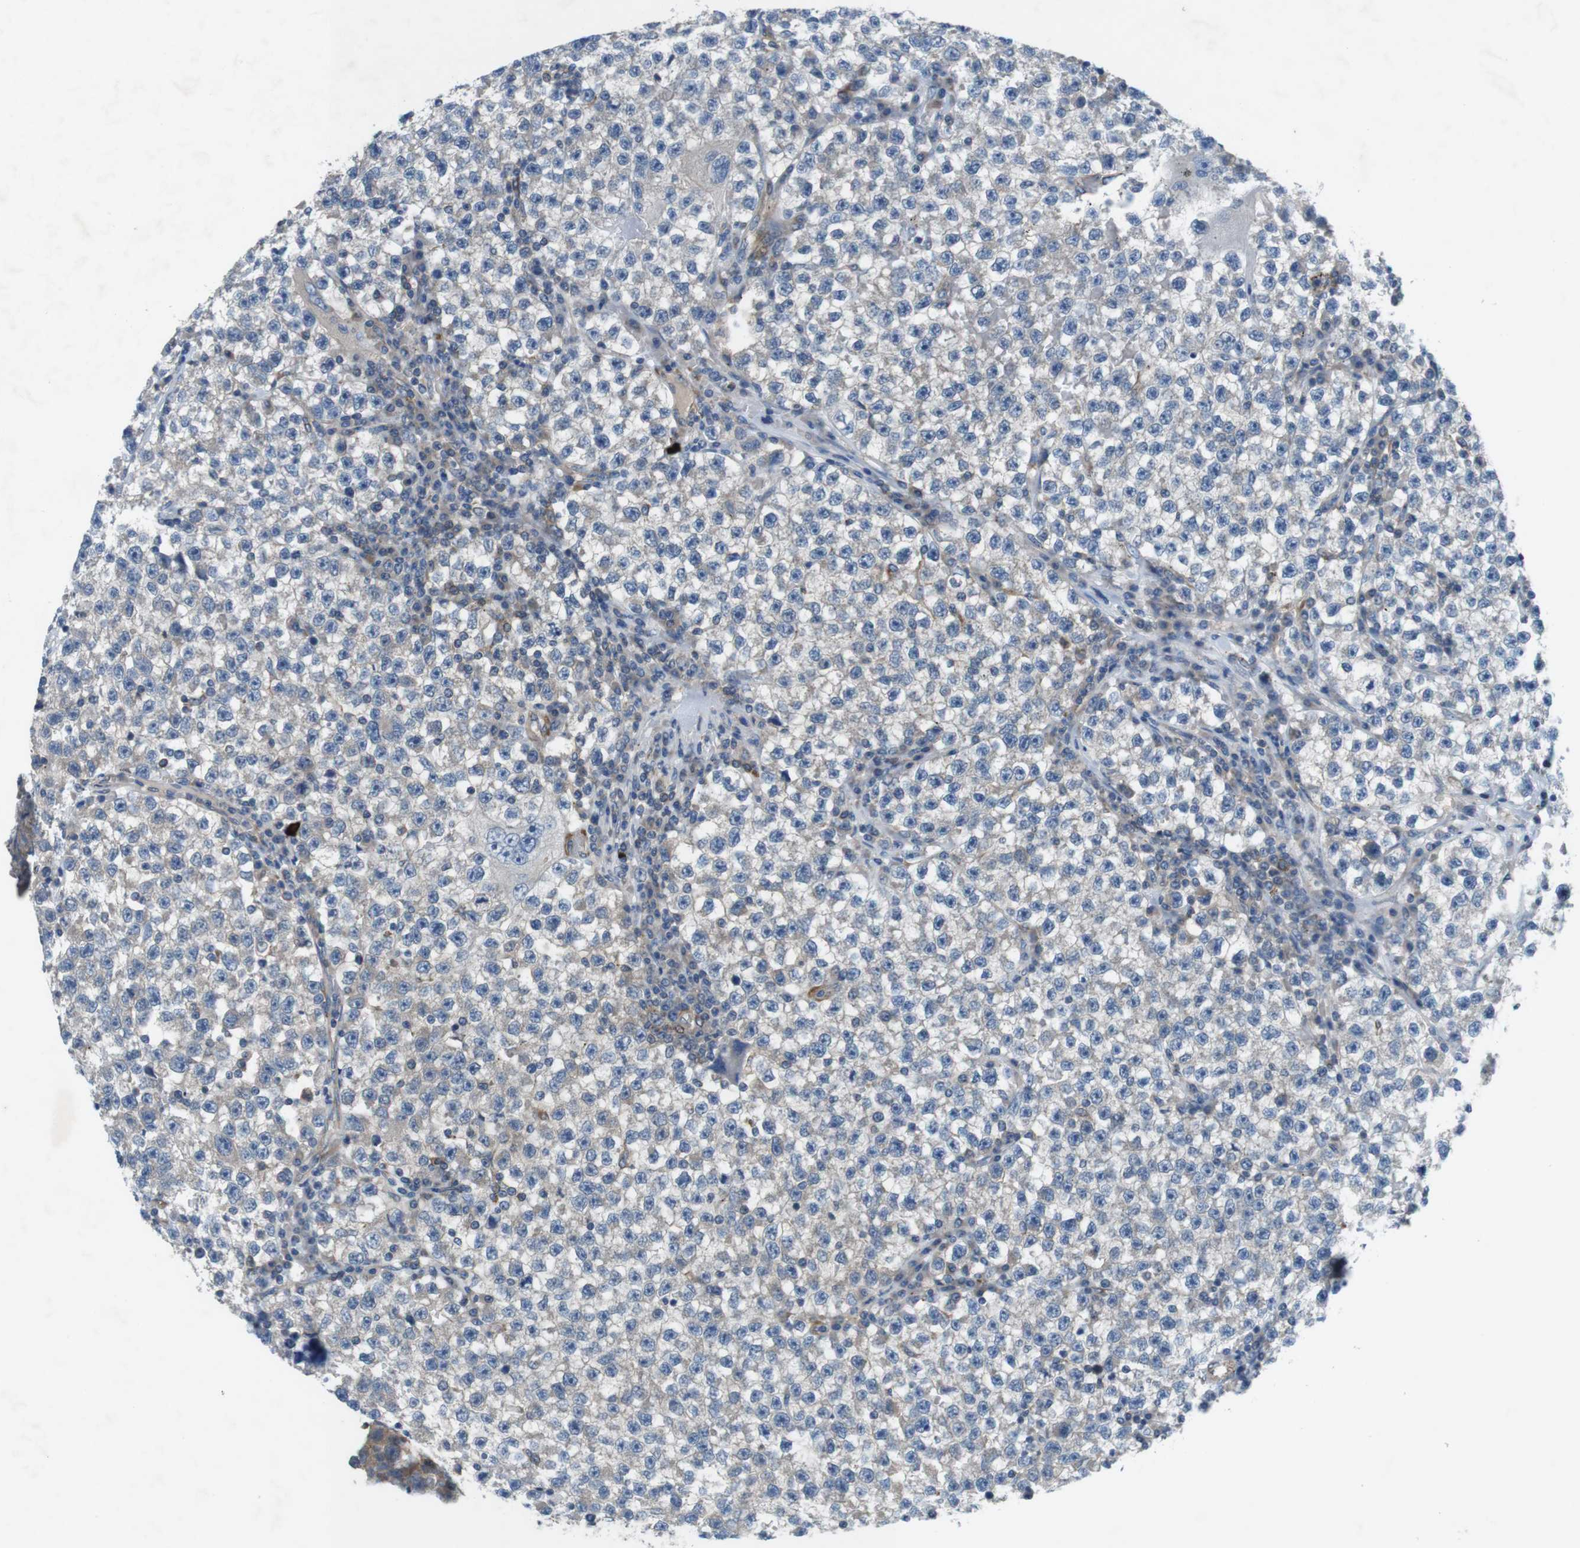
{"staining": {"intensity": "negative", "quantity": "none", "location": "none"}, "tissue": "testis cancer", "cell_type": "Tumor cells", "image_type": "cancer", "snomed": [{"axis": "morphology", "description": "Seminoma, NOS"}, {"axis": "topography", "description": "Testis"}], "caption": "Immunohistochemical staining of testis seminoma displays no significant expression in tumor cells.", "gene": "DCLK1", "patient": {"sex": "male", "age": 22}}